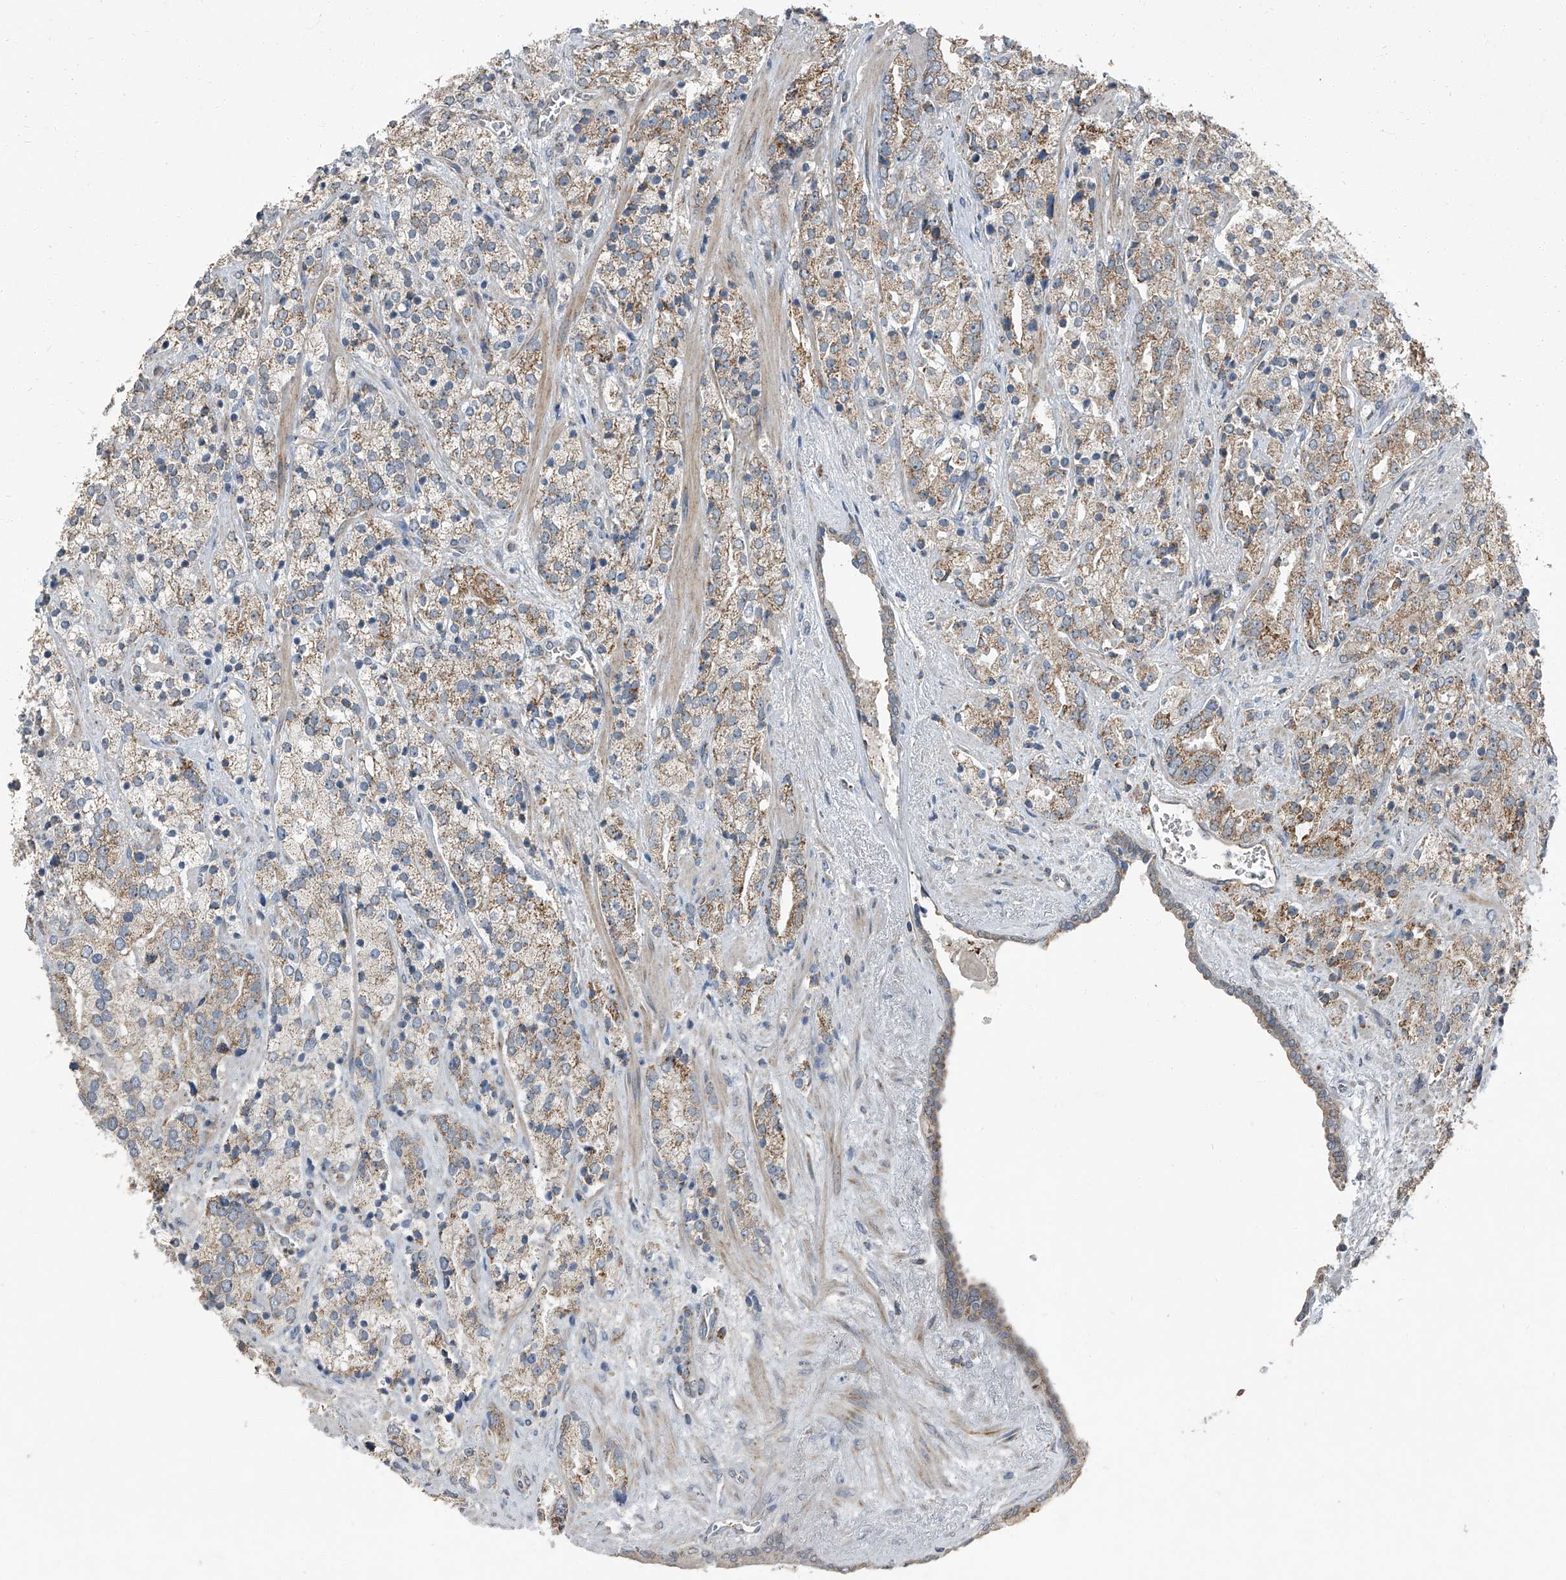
{"staining": {"intensity": "moderate", "quantity": ">75%", "location": "cytoplasmic/membranous"}, "tissue": "prostate cancer", "cell_type": "Tumor cells", "image_type": "cancer", "snomed": [{"axis": "morphology", "description": "Adenocarcinoma, High grade"}, {"axis": "topography", "description": "Prostate"}], "caption": "A brown stain highlights moderate cytoplasmic/membranous staining of a protein in prostate cancer tumor cells.", "gene": "CHRNA7", "patient": {"sex": "male", "age": 71}}